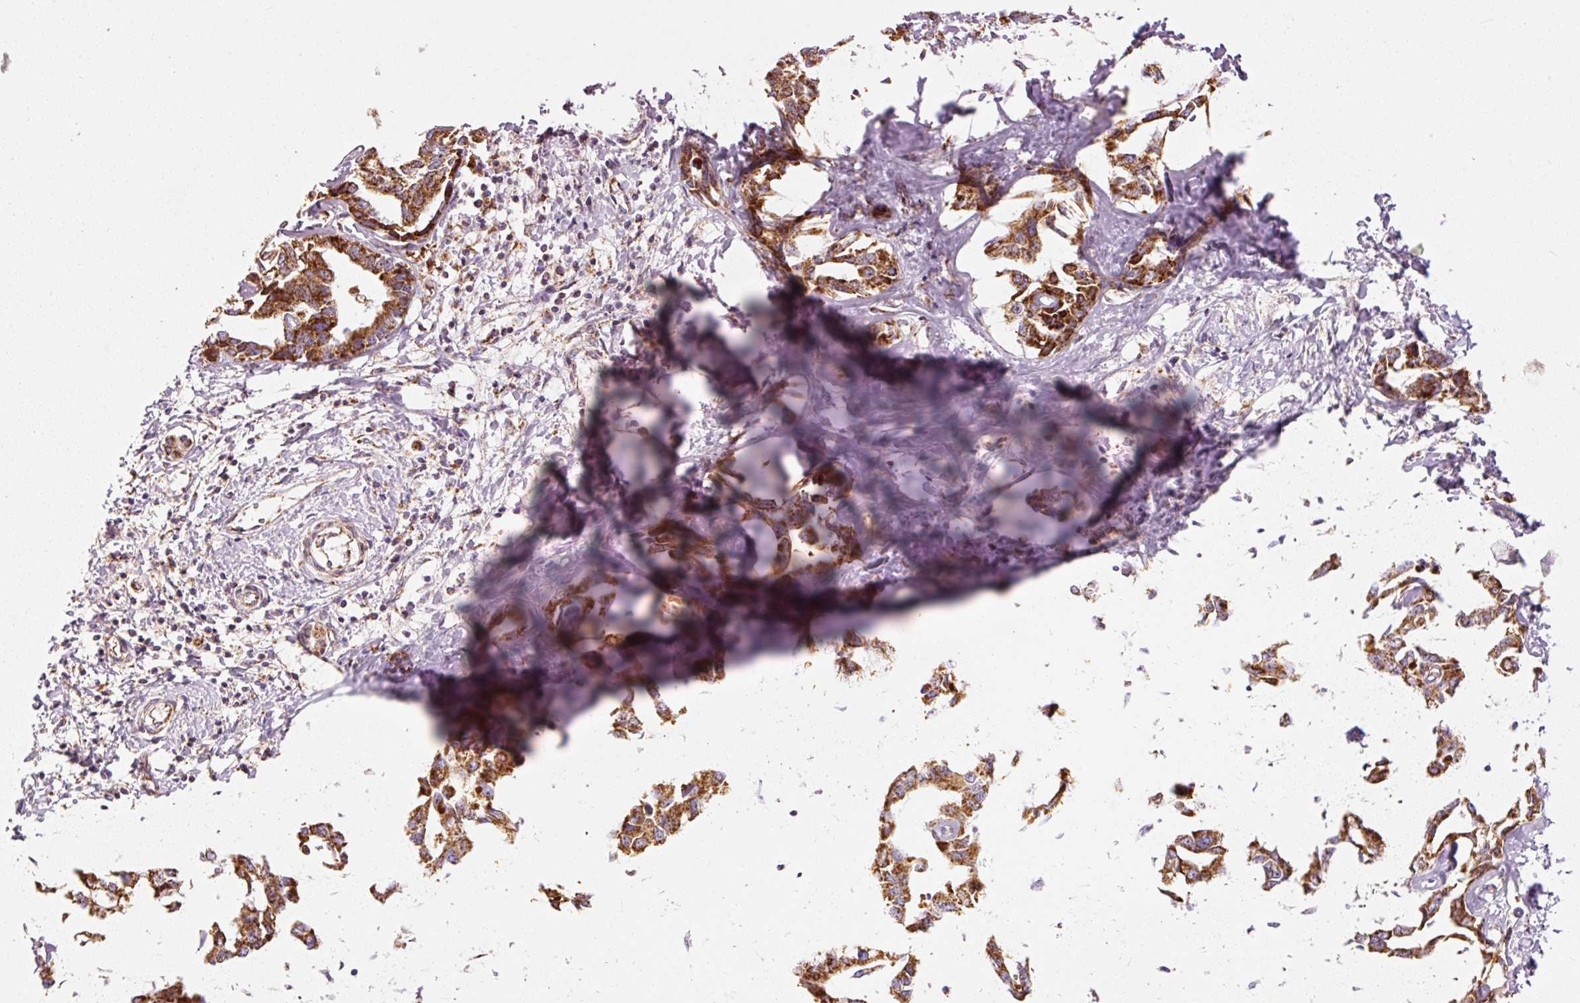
{"staining": {"intensity": "strong", "quantity": ">75%", "location": "cytoplasmic/membranous"}, "tissue": "liver cancer", "cell_type": "Tumor cells", "image_type": "cancer", "snomed": [{"axis": "morphology", "description": "Cholangiocarcinoma"}, {"axis": "topography", "description": "Liver"}], "caption": "This micrograph displays liver cholangiocarcinoma stained with immunohistochemistry (IHC) to label a protein in brown. The cytoplasmic/membranous of tumor cells show strong positivity for the protein. Nuclei are counter-stained blue.", "gene": "NDUFB4", "patient": {"sex": "male", "age": 59}}